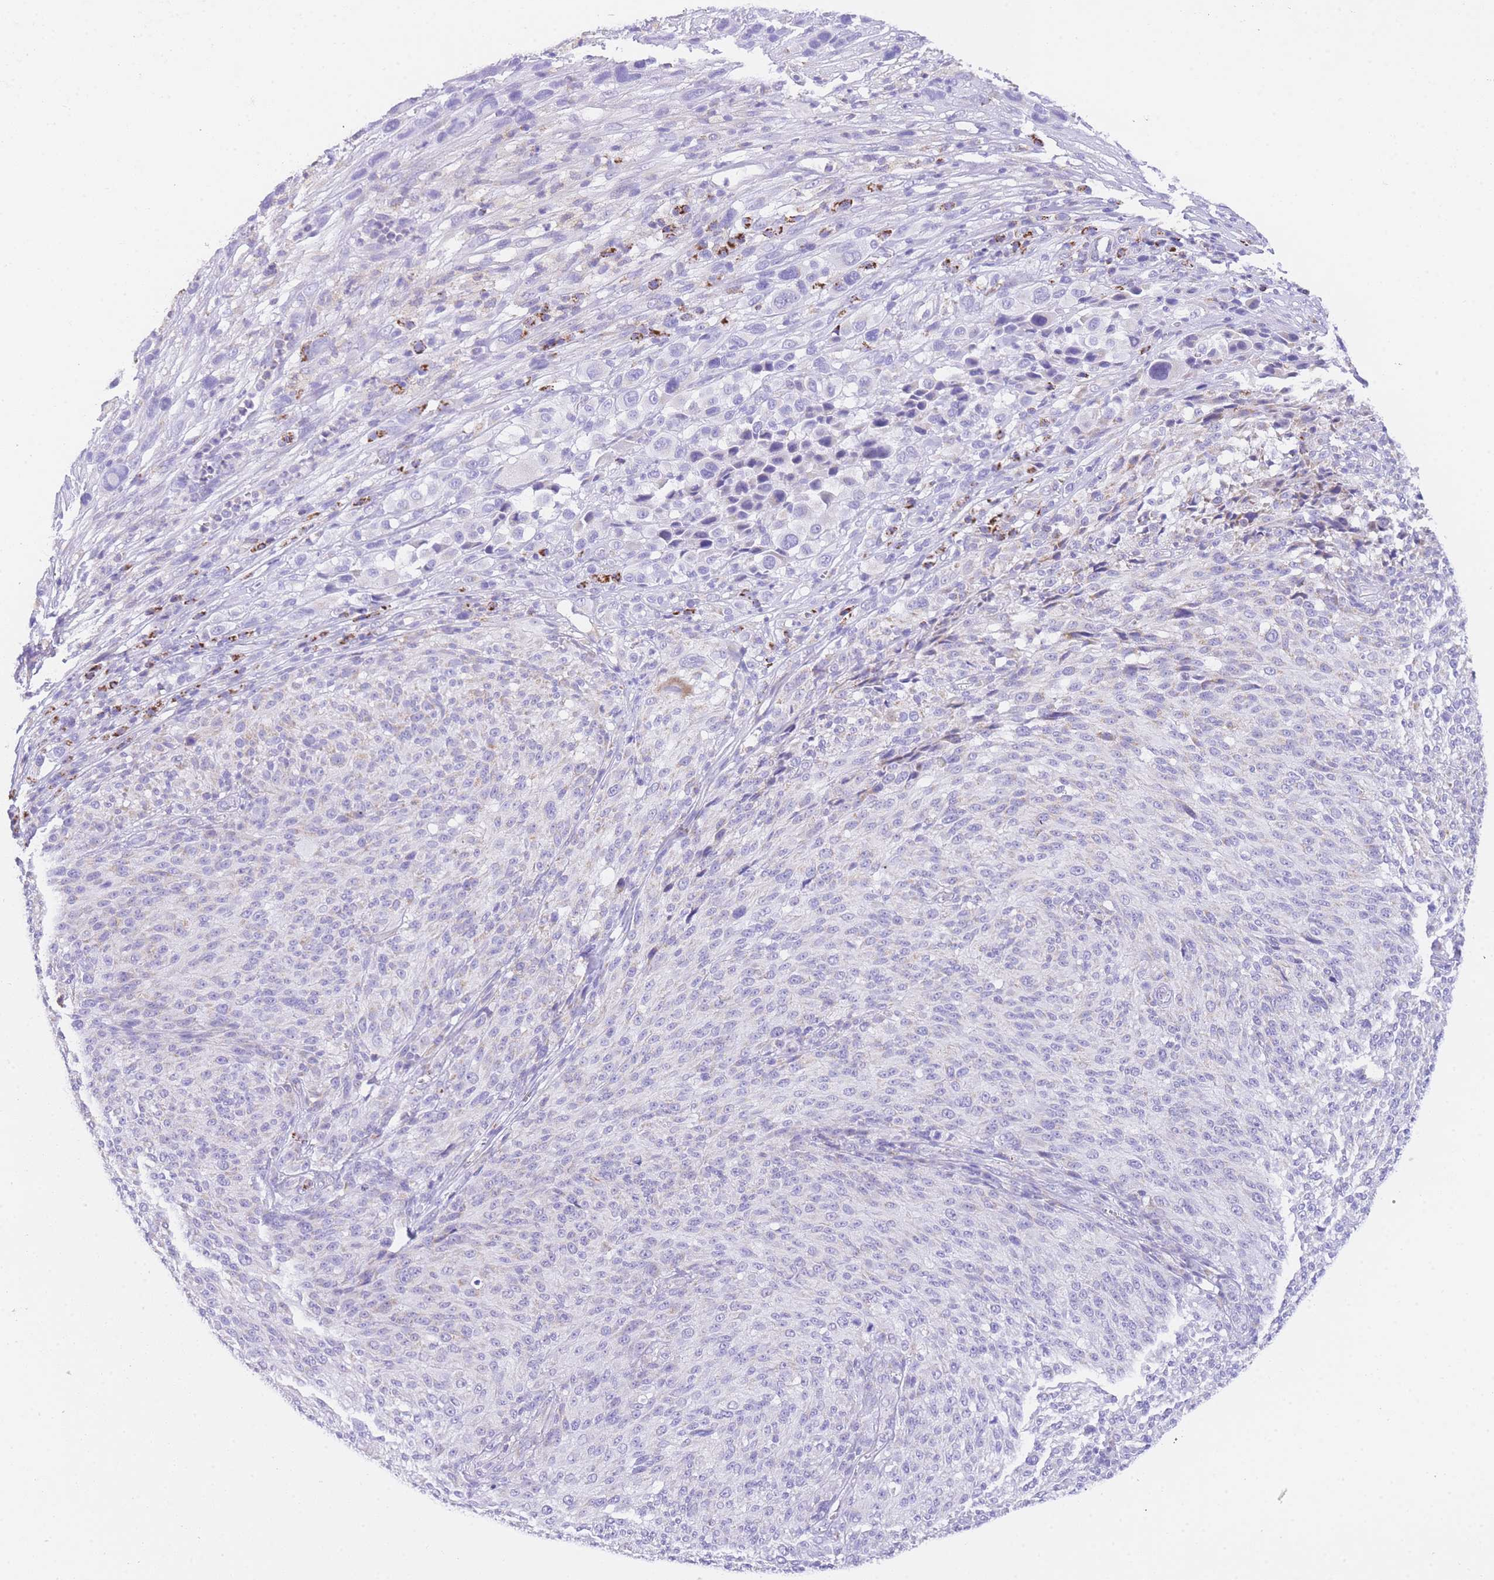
{"staining": {"intensity": "negative", "quantity": "none", "location": "none"}, "tissue": "melanoma", "cell_type": "Tumor cells", "image_type": "cancer", "snomed": [{"axis": "morphology", "description": "Malignant melanoma, NOS"}, {"axis": "topography", "description": "Skin of trunk"}], "caption": "The immunohistochemistry (IHC) micrograph has no significant staining in tumor cells of malignant melanoma tissue.", "gene": "NKD2", "patient": {"sex": "male", "age": 71}}